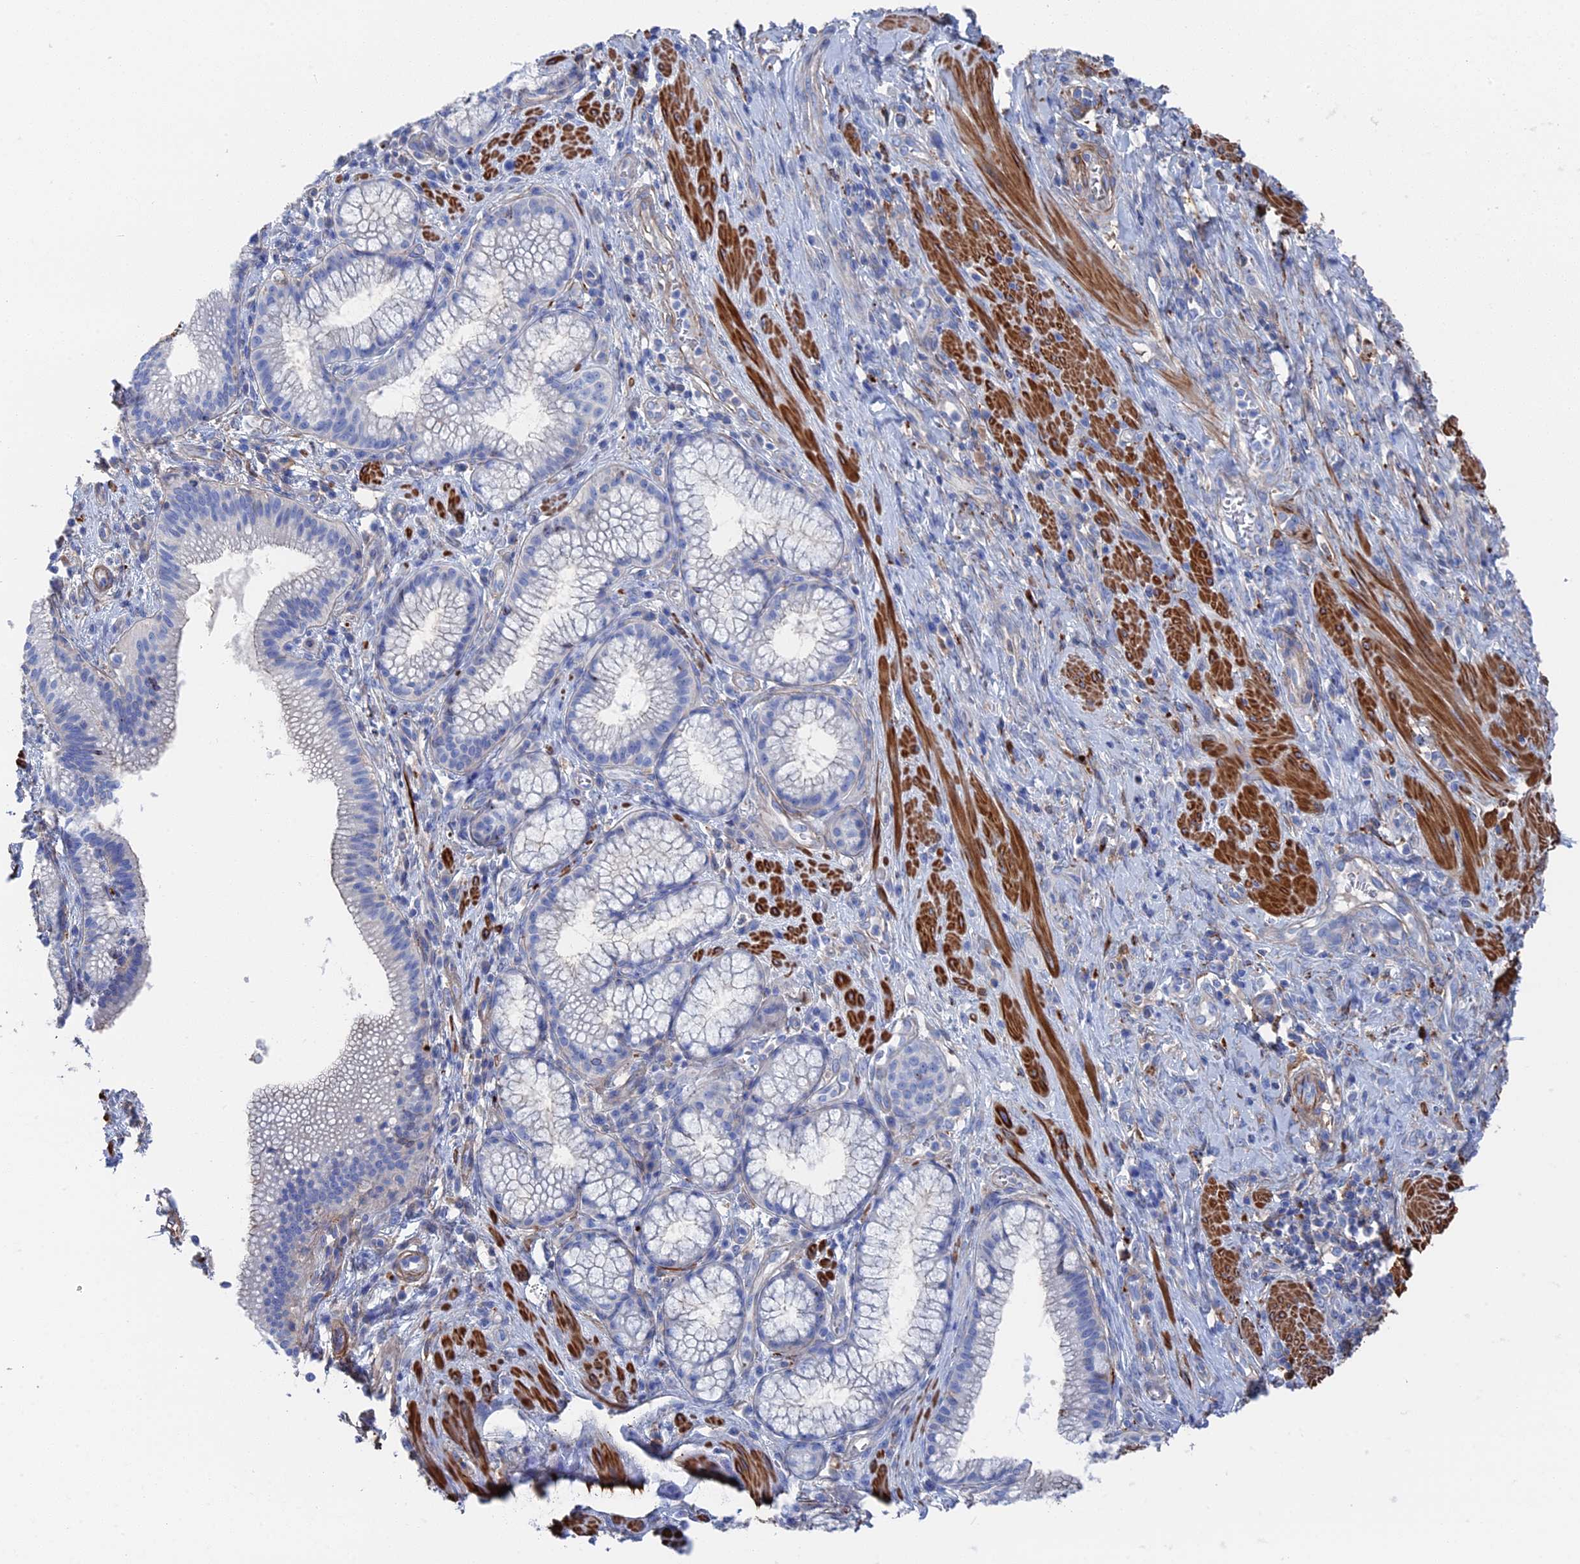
{"staining": {"intensity": "negative", "quantity": "none", "location": "none"}, "tissue": "pancreatic cancer", "cell_type": "Tumor cells", "image_type": "cancer", "snomed": [{"axis": "morphology", "description": "Adenocarcinoma, NOS"}, {"axis": "topography", "description": "Pancreas"}], "caption": "The IHC image has no significant positivity in tumor cells of pancreatic cancer tissue. The staining was performed using DAB (3,3'-diaminobenzidine) to visualize the protein expression in brown, while the nuclei were stained in blue with hematoxylin (Magnification: 20x).", "gene": "STRA6", "patient": {"sex": "male", "age": 72}}